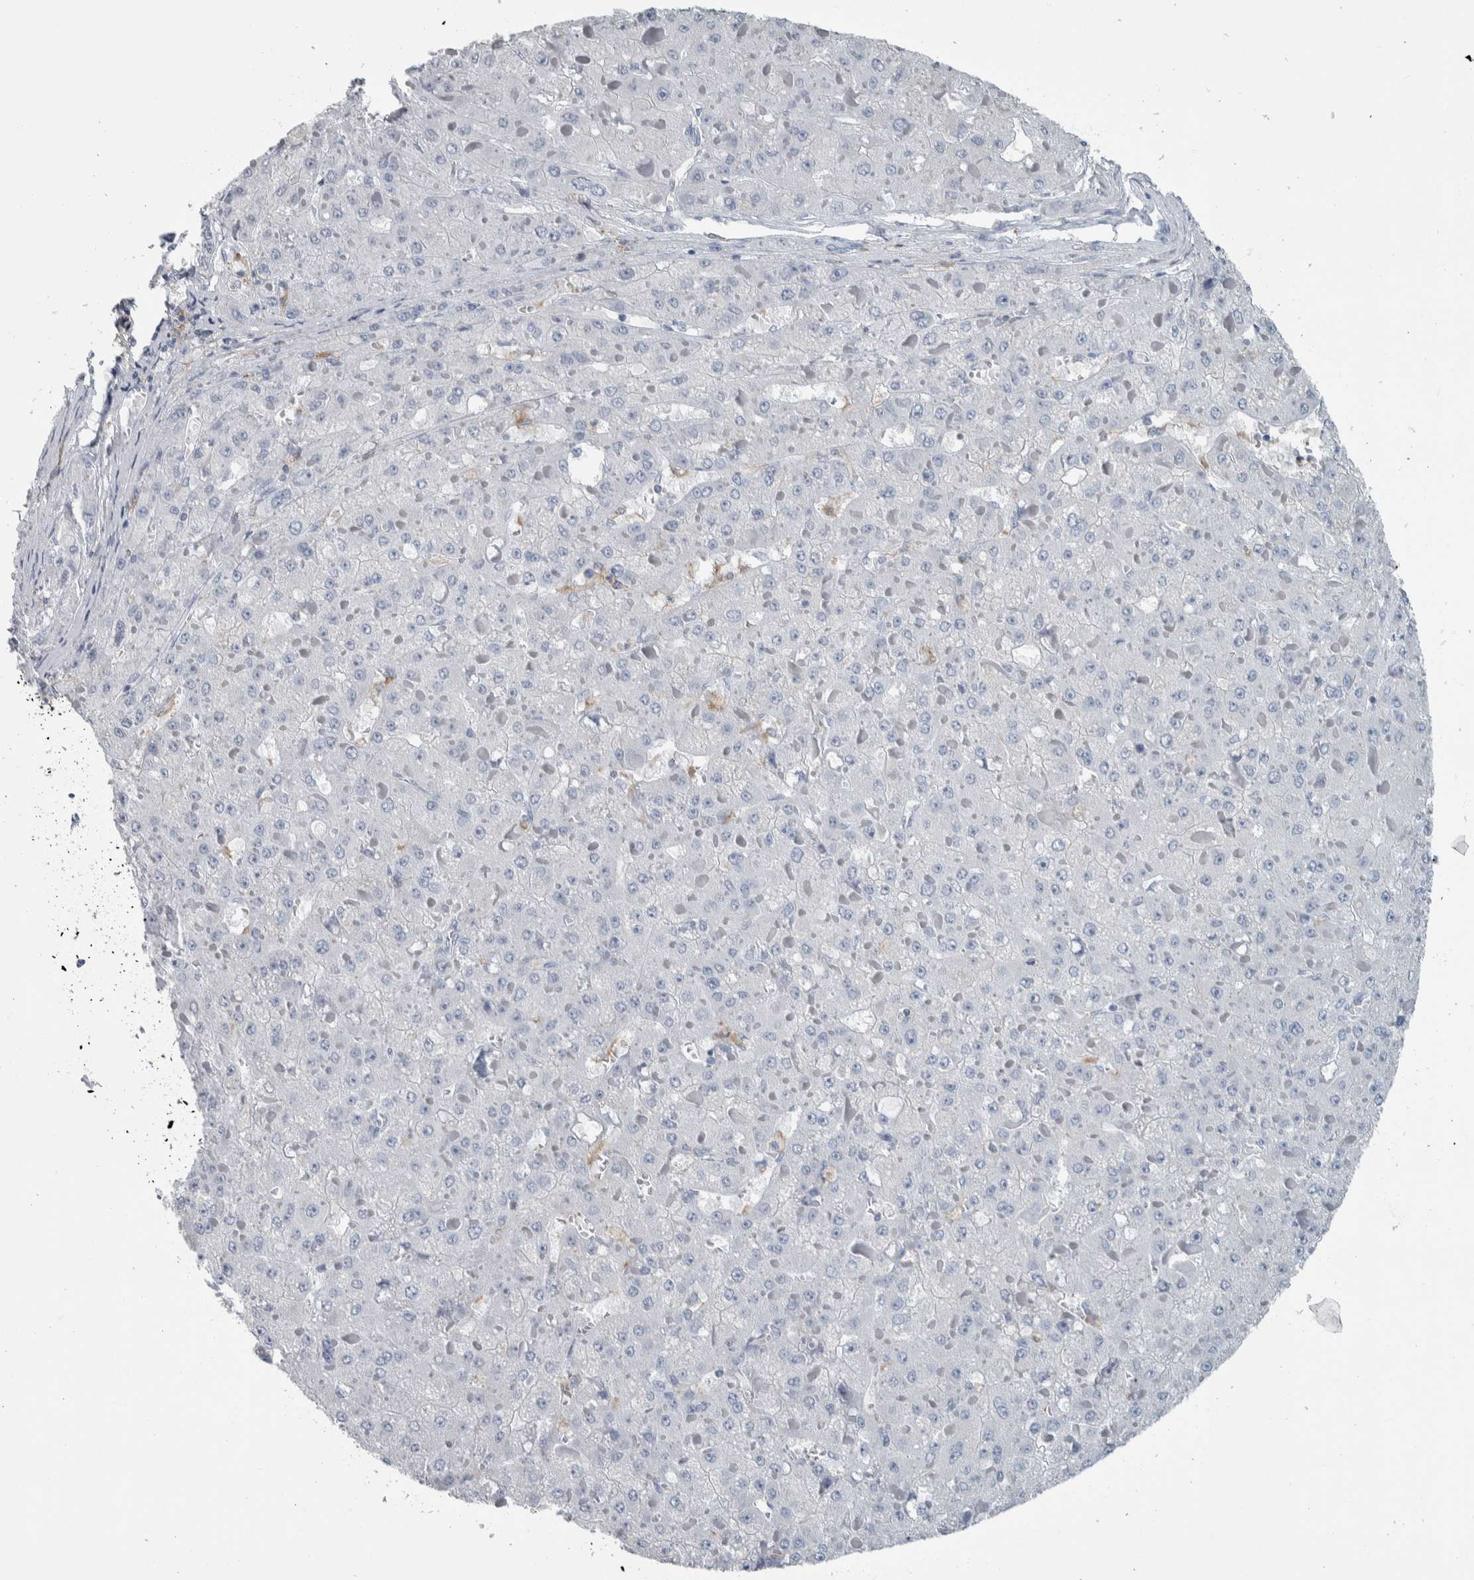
{"staining": {"intensity": "negative", "quantity": "none", "location": "none"}, "tissue": "liver cancer", "cell_type": "Tumor cells", "image_type": "cancer", "snomed": [{"axis": "morphology", "description": "Carcinoma, Hepatocellular, NOS"}, {"axis": "topography", "description": "Liver"}], "caption": "The micrograph demonstrates no significant staining in tumor cells of liver hepatocellular carcinoma. Nuclei are stained in blue.", "gene": "SKAP2", "patient": {"sex": "female", "age": 73}}